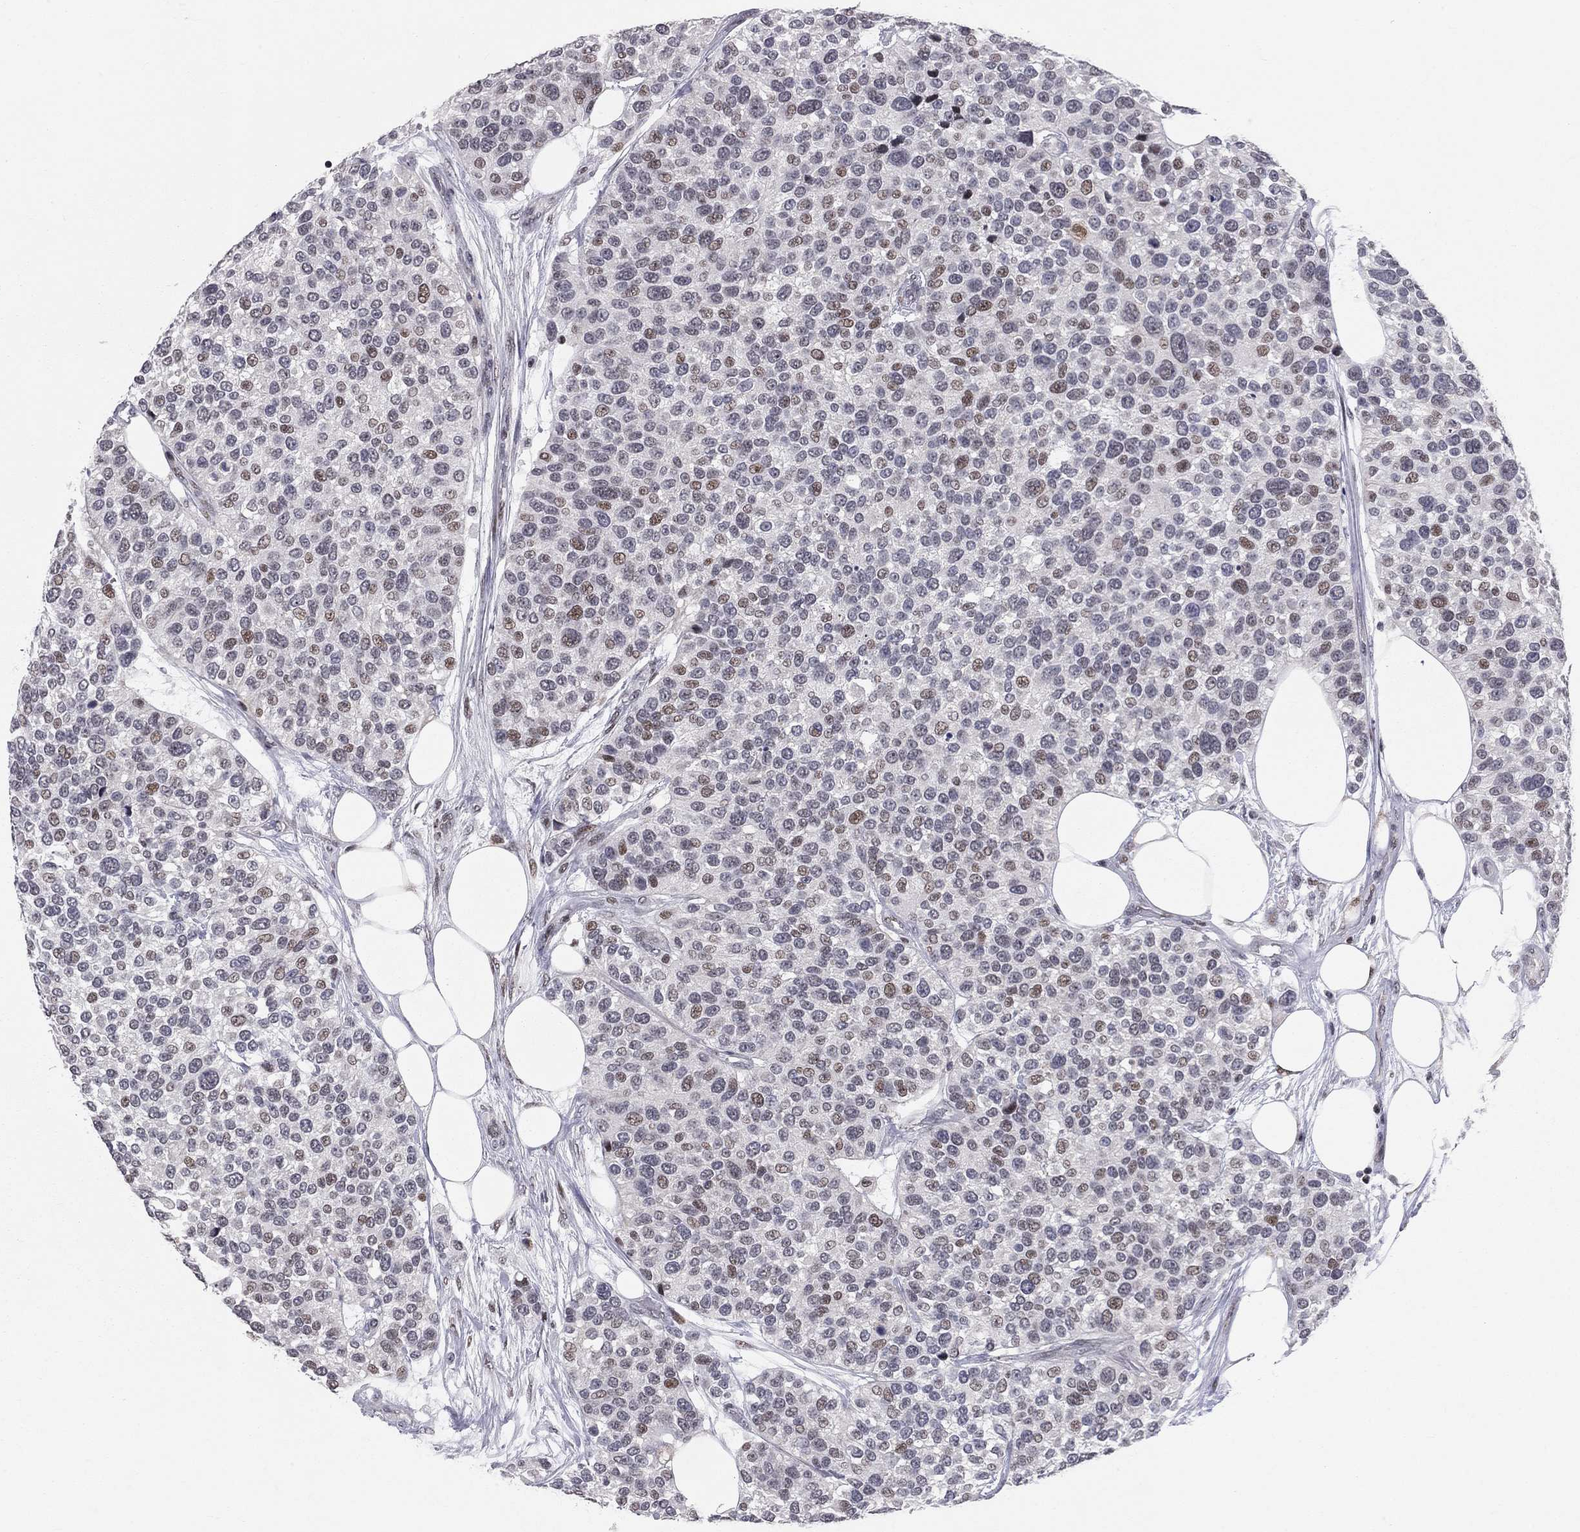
{"staining": {"intensity": "weak", "quantity": "<25%", "location": "nuclear"}, "tissue": "urothelial cancer", "cell_type": "Tumor cells", "image_type": "cancer", "snomed": [{"axis": "morphology", "description": "Urothelial carcinoma, High grade"}, {"axis": "topography", "description": "Urinary bladder"}], "caption": "DAB immunohistochemical staining of human urothelial cancer demonstrates no significant positivity in tumor cells. The staining is performed using DAB (3,3'-diaminobenzidine) brown chromogen with nuclei counter-stained in using hematoxylin.", "gene": "HDAC3", "patient": {"sex": "male", "age": 77}}